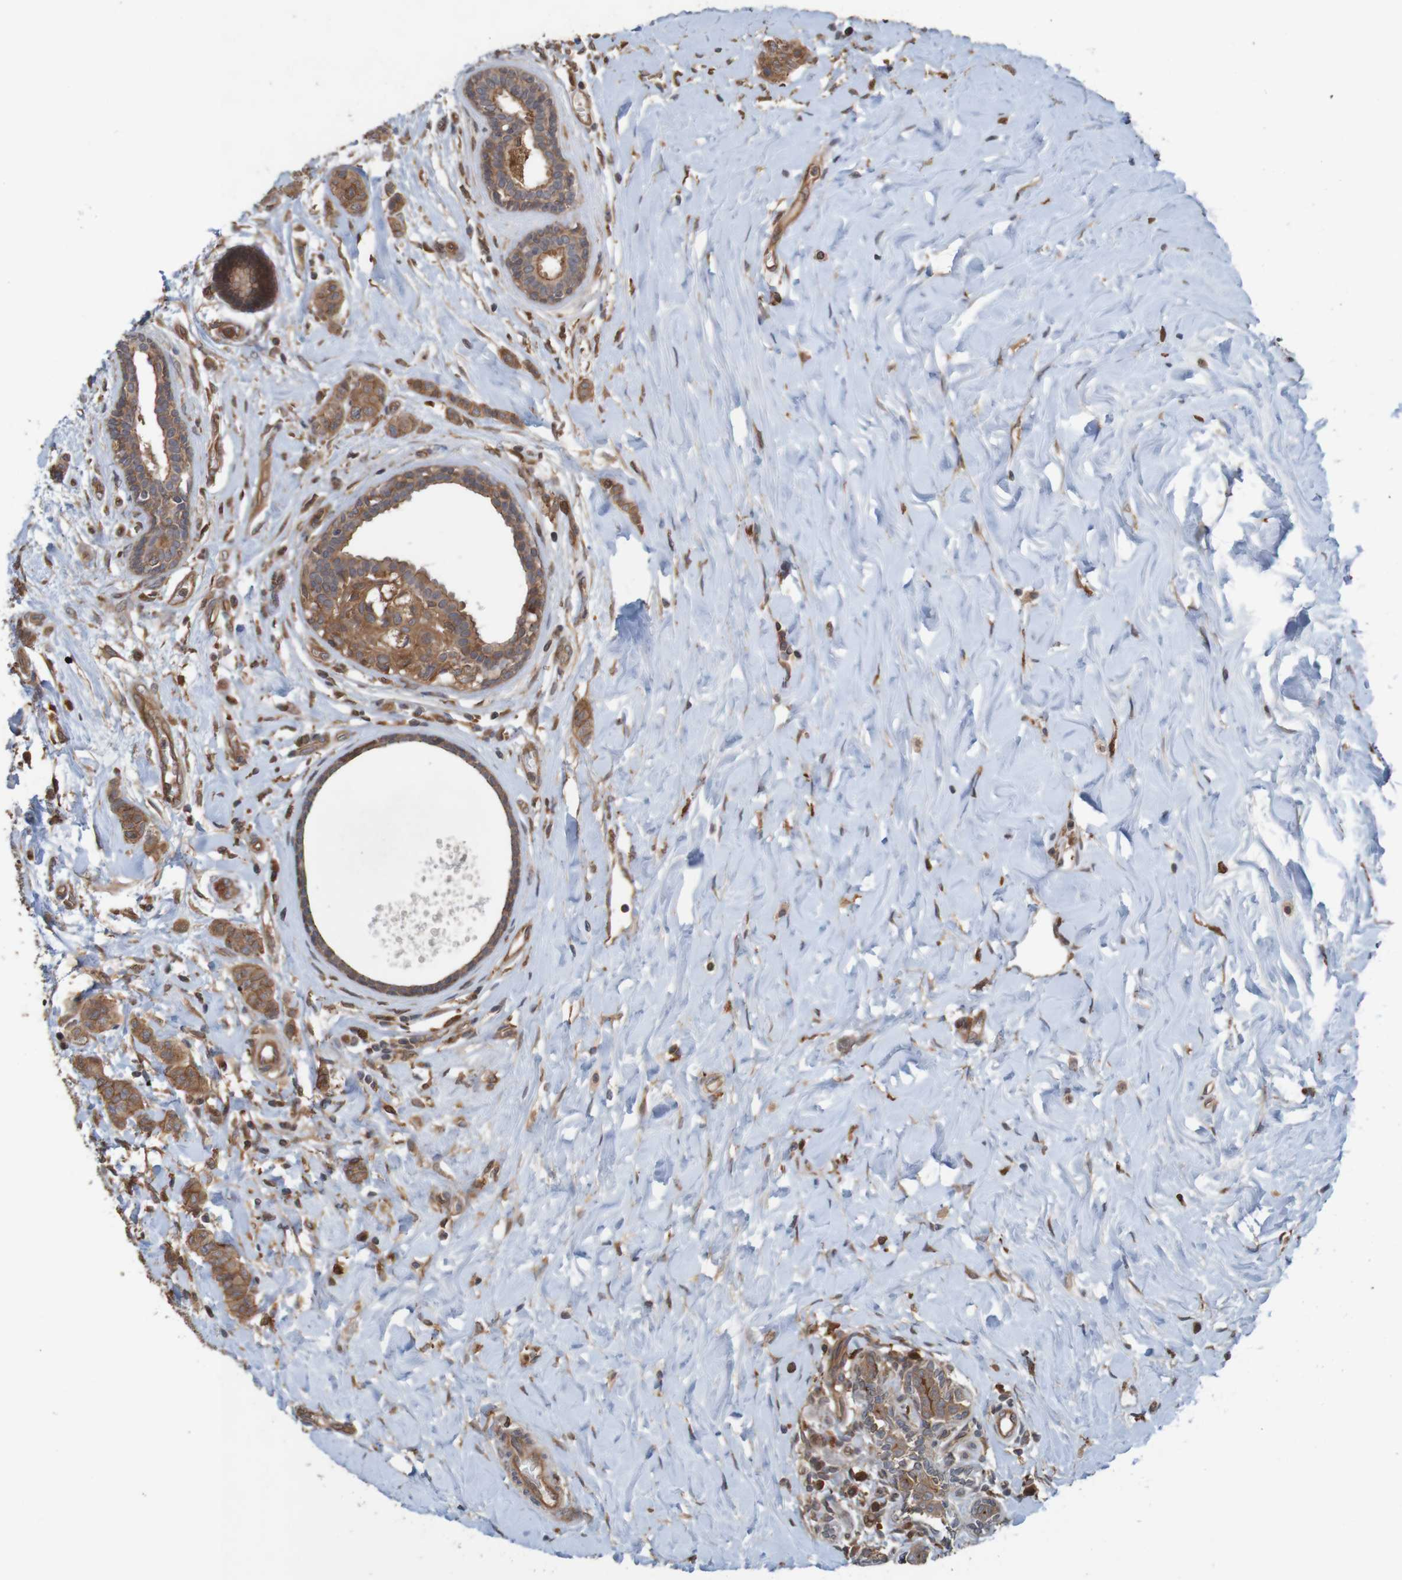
{"staining": {"intensity": "moderate", "quantity": ">75%", "location": "cytoplasmic/membranous"}, "tissue": "breast cancer", "cell_type": "Tumor cells", "image_type": "cancer", "snomed": [{"axis": "morphology", "description": "Normal tissue, NOS"}, {"axis": "morphology", "description": "Duct carcinoma"}, {"axis": "topography", "description": "Breast"}], "caption": "Infiltrating ductal carcinoma (breast) stained with a brown dye demonstrates moderate cytoplasmic/membranous positive expression in about >75% of tumor cells.", "gene": "ARHGEF11", "patient": {"sex": "female", "age": 40}}